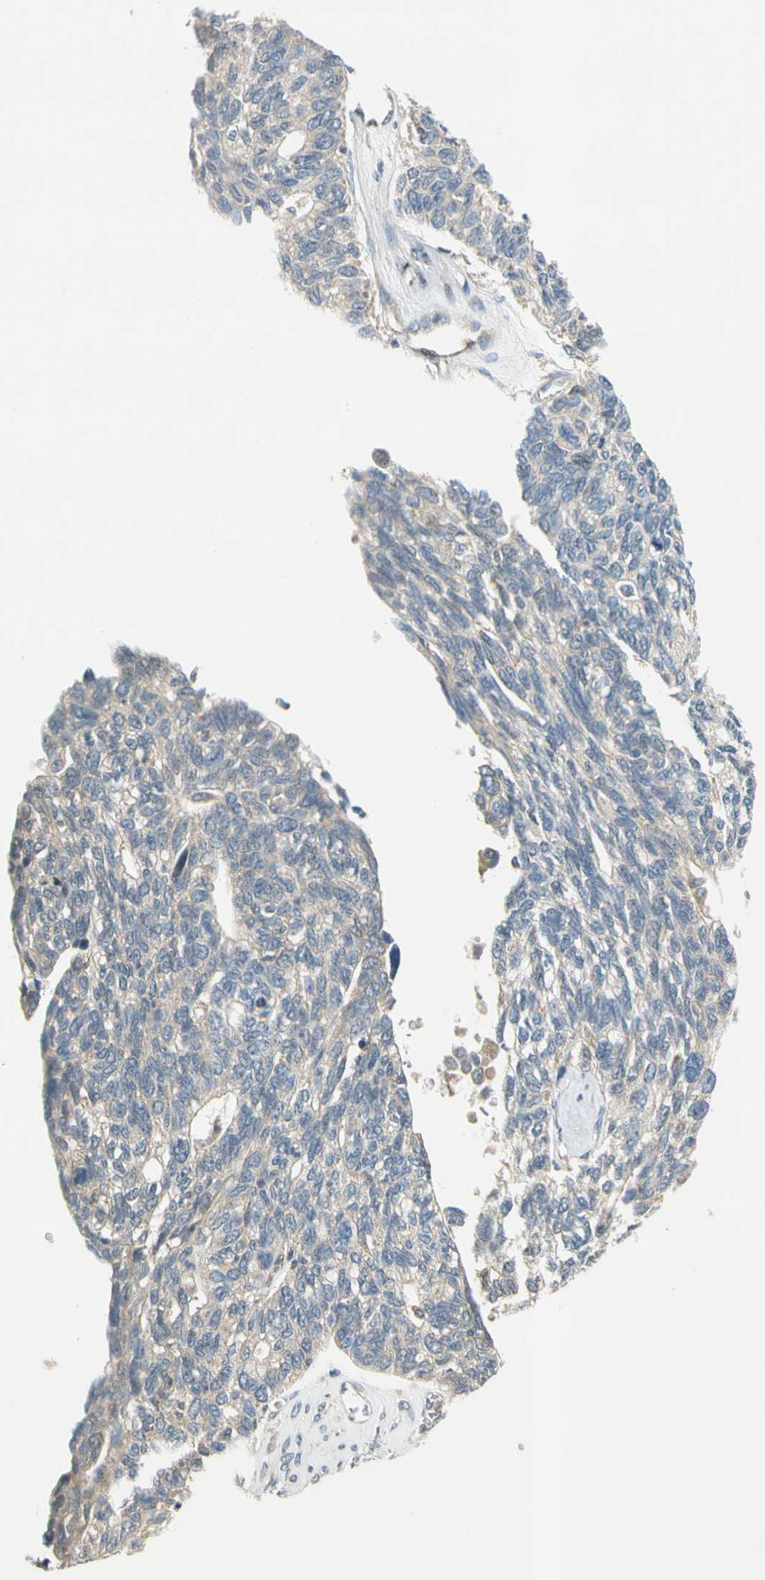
{"staining": {"intensity": "weak", "quantity": "<25%", "location": "cytoplasmic/membranous"}, "tissue": "ovarian cancer", "cell_type": "Tumor cells", "image_type": "cancer", "snomed": [{"axis": "morphology", "description": "Cystadenocarcinoma, serous, NOS"}, {"axis": "topography", "description": "Ovary"}], "caption": "Immunohistochemistry of human serous cystadenocarcinoma (ovarian) demonstrates no positivity in tumor cells. Nuclei are stained in blue.", "gene": "GATD1", "patient": {"sex": "female", "age": 79}}